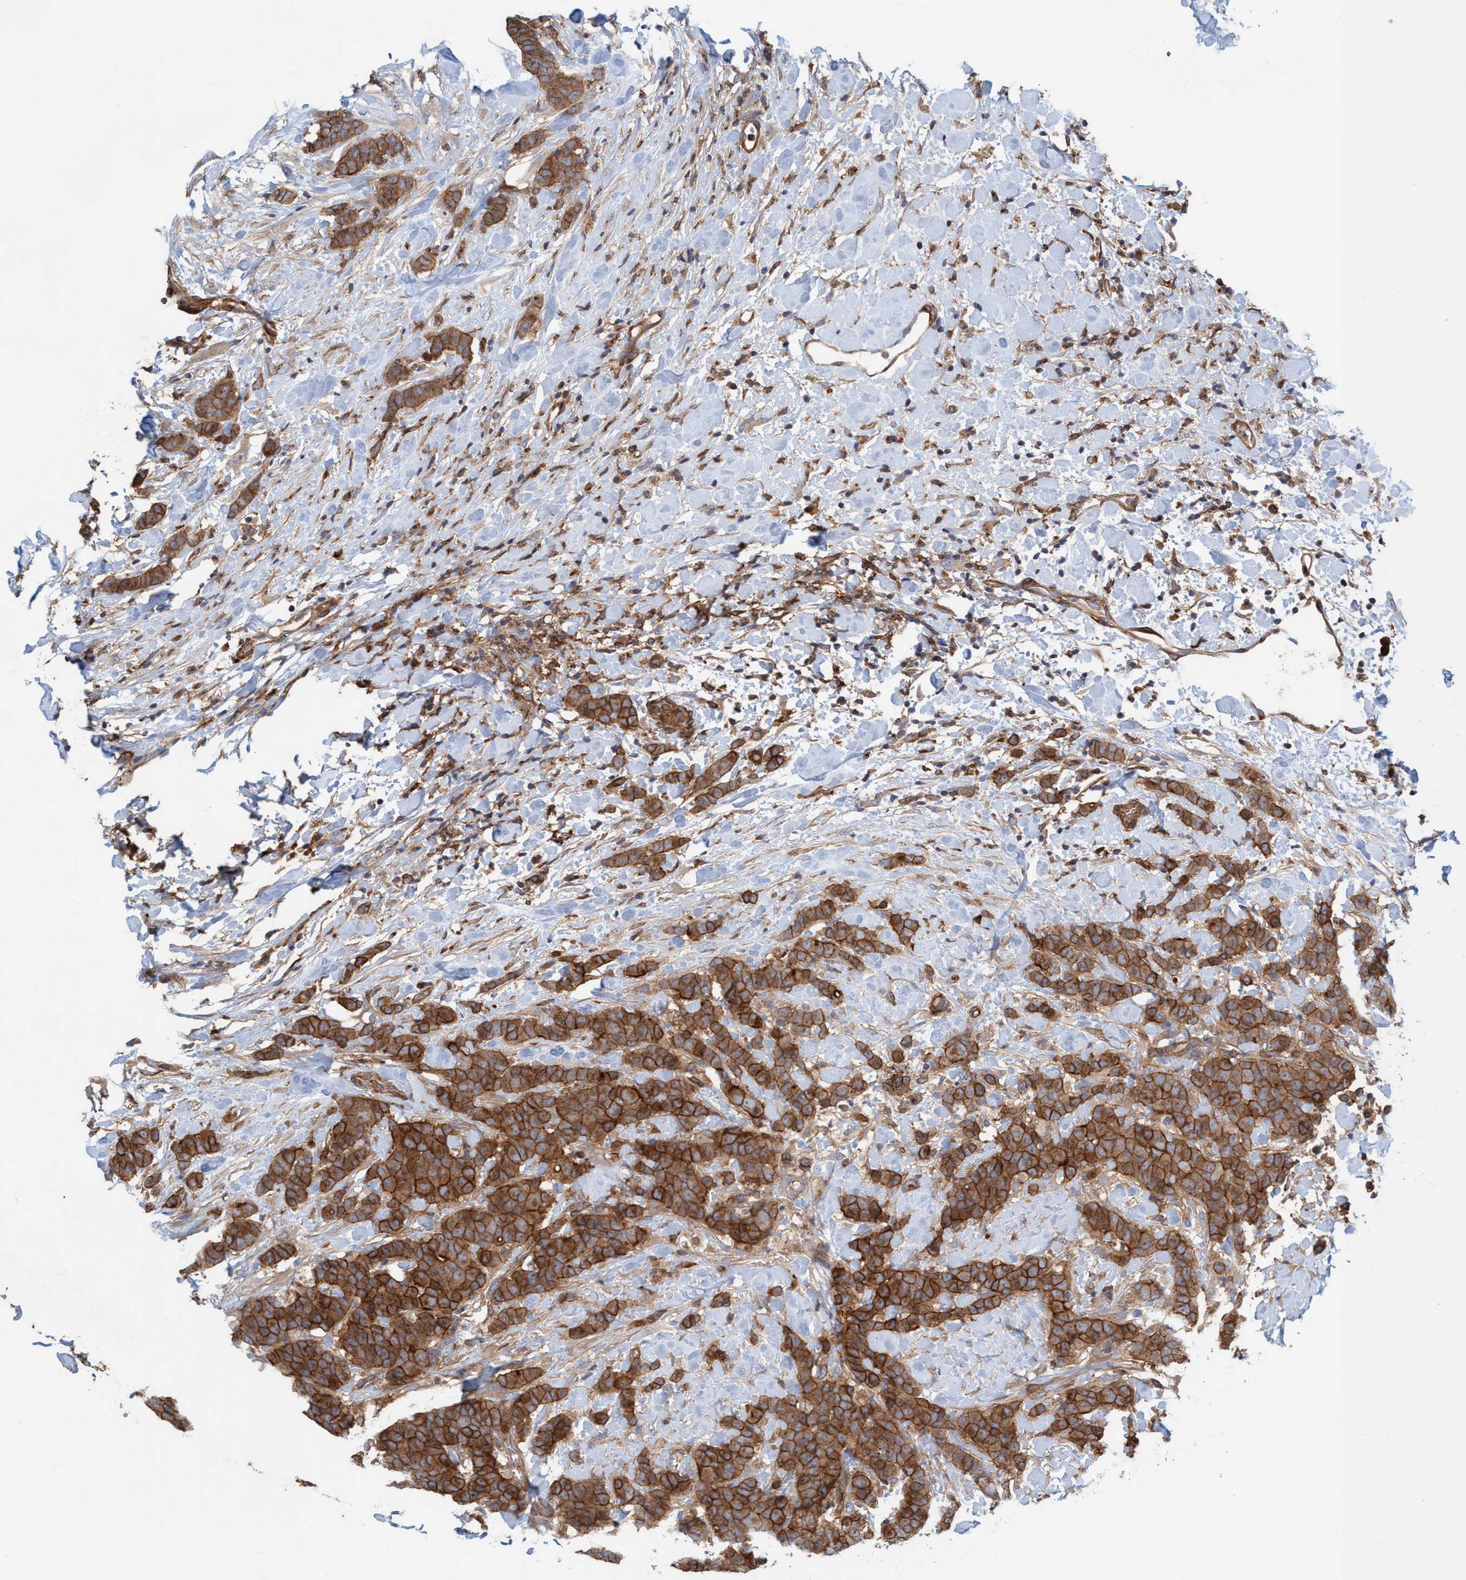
{"staining": {"intensity": "strong", "quantity": ">75%", "location": "cytoplasmic/membranous"}, "tissue": "breast cancer", "cell_type": "Tumor cells", "image_type": "cancer", "snomed": [{"axis": "morphology", "description": "Normal tissue, NOS"}, {"axis": "morphology", "description": "Duct carcinoma"}, {"axis": "topography", "description": "Breast"}], "caption": "Protein analysis of invasive ductal carcinoma (breast) tissue exhibits strong cytoplasmic/membranous staining in about >75% of tumor cells.", "gene": "SPECC1", "patient": {"sex": "female", "age": 40}}